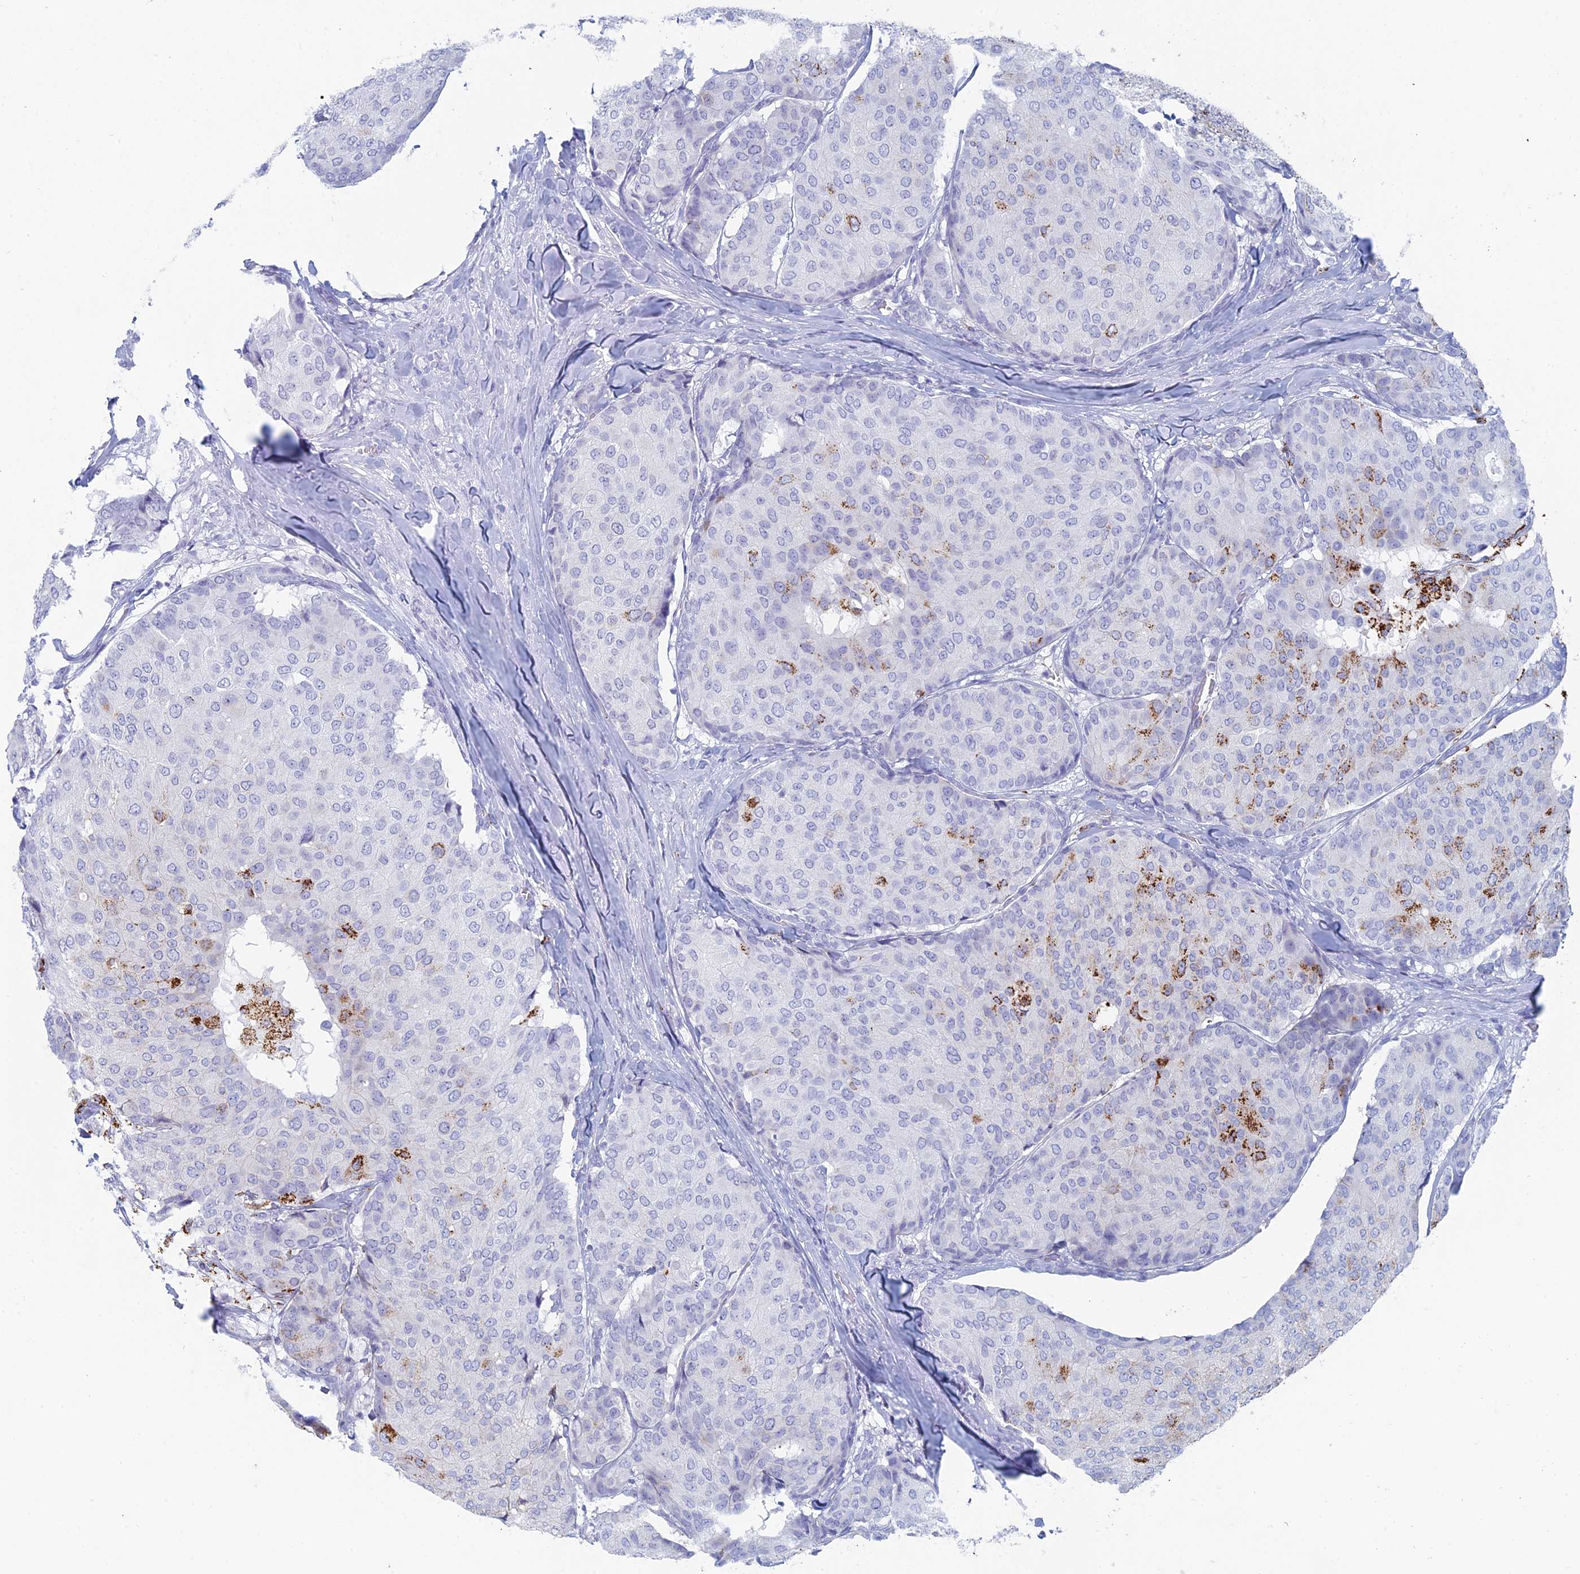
{"staining": {"intensity": "strong", "quantity": "<25%", "location": "cytoplasmic/membranous"}, "tissue": "breast cancer", "cell_type": "Tumor cells", "image_type": "cancer", "snomed": [{"axis": "morphology", "description": "Duct carcinoma"}, {"axis": "topography", "description": "Breast"}], "caption": "Strong cytoplasmic/membranous protein staining is present in about <25% of tumor cells in breast cancer (intraductal carcinoma).", "gene": "ALMS1", "patient": {"sex": "female", "age": 75}}